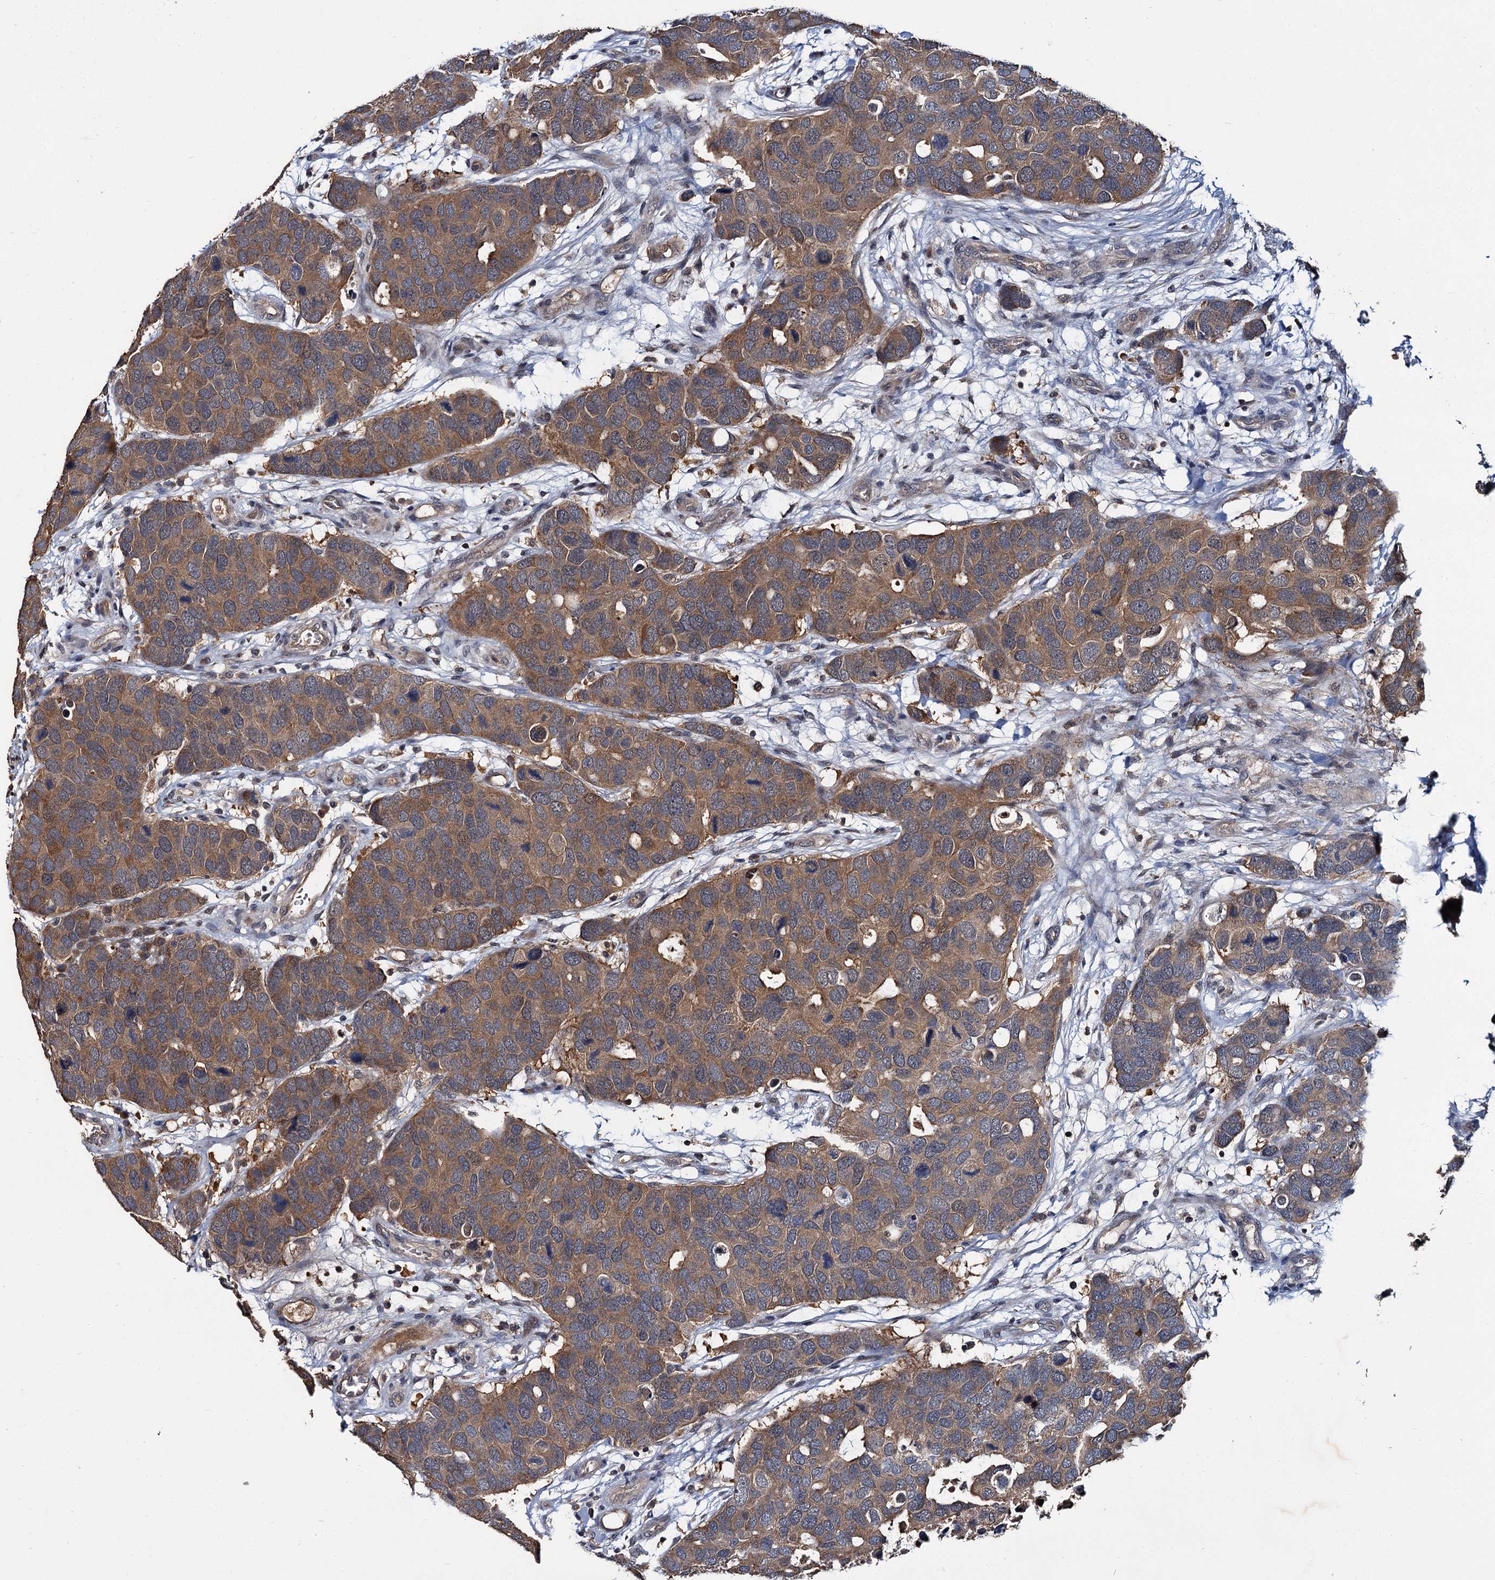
{"staining": {"intensity": "moderate", "quantity": ">75%", "location": "cytoplasmic/membranous"}, "tissue": "breast cancer", "cell_type": "Tumor cells", "image_type": "cancer", "snomed": [{"axis": "morphology", "description": "Duct carcinoma"}, {"axis": "topography", "description": "Breast"}], "caption": "The immunohistochemical stain shows moderate cytoplasmic/membranous positivity in tumor cells of breast cancer tissue. (Stains: DAB in brown, nuclei in blue, Microscopy: brightfield microscopy at high magnification).", "gene": "SLC46A3", "patient": {"sex": "female", "age": 83}}